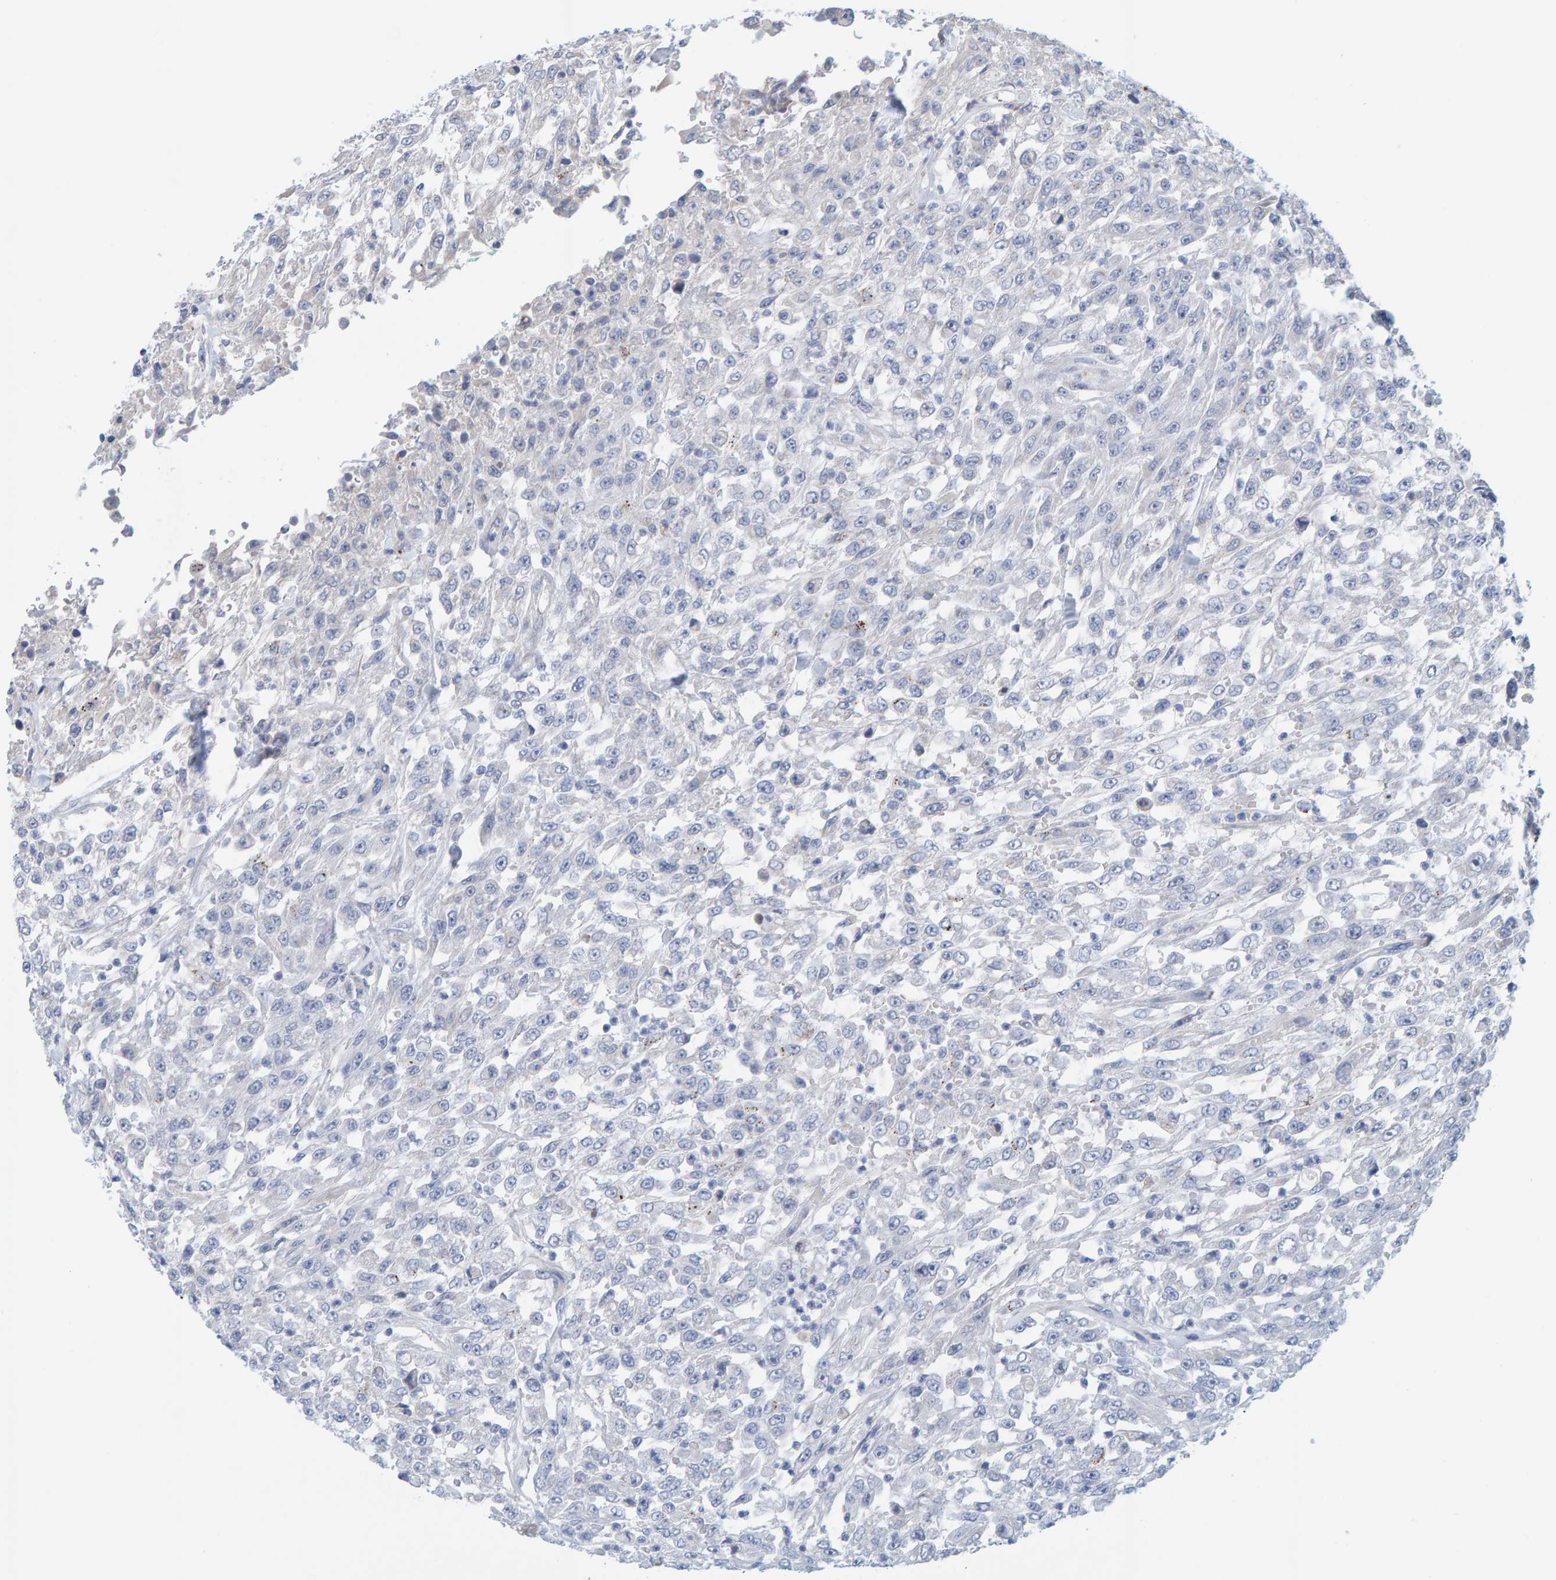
{"staining": {"intensity": "negative", "quantity": "none", "location": "none"}, "tissue": "urothelial cancer", "cell_type": "Tumor cells", "image_type": "cancer", "snomed": [{"axis": "morphology", "description": "Urothelial carcinoma, High grade"}, {"axis": "topography", "description": "Urinary bladder"}], "caption": "The histopathology image exhibits no significant positivity in tumor cells of high-grade urothelial carcinoma.", "gene": "ZC3H3", "patient": {"sex": "male", "age": 46}}